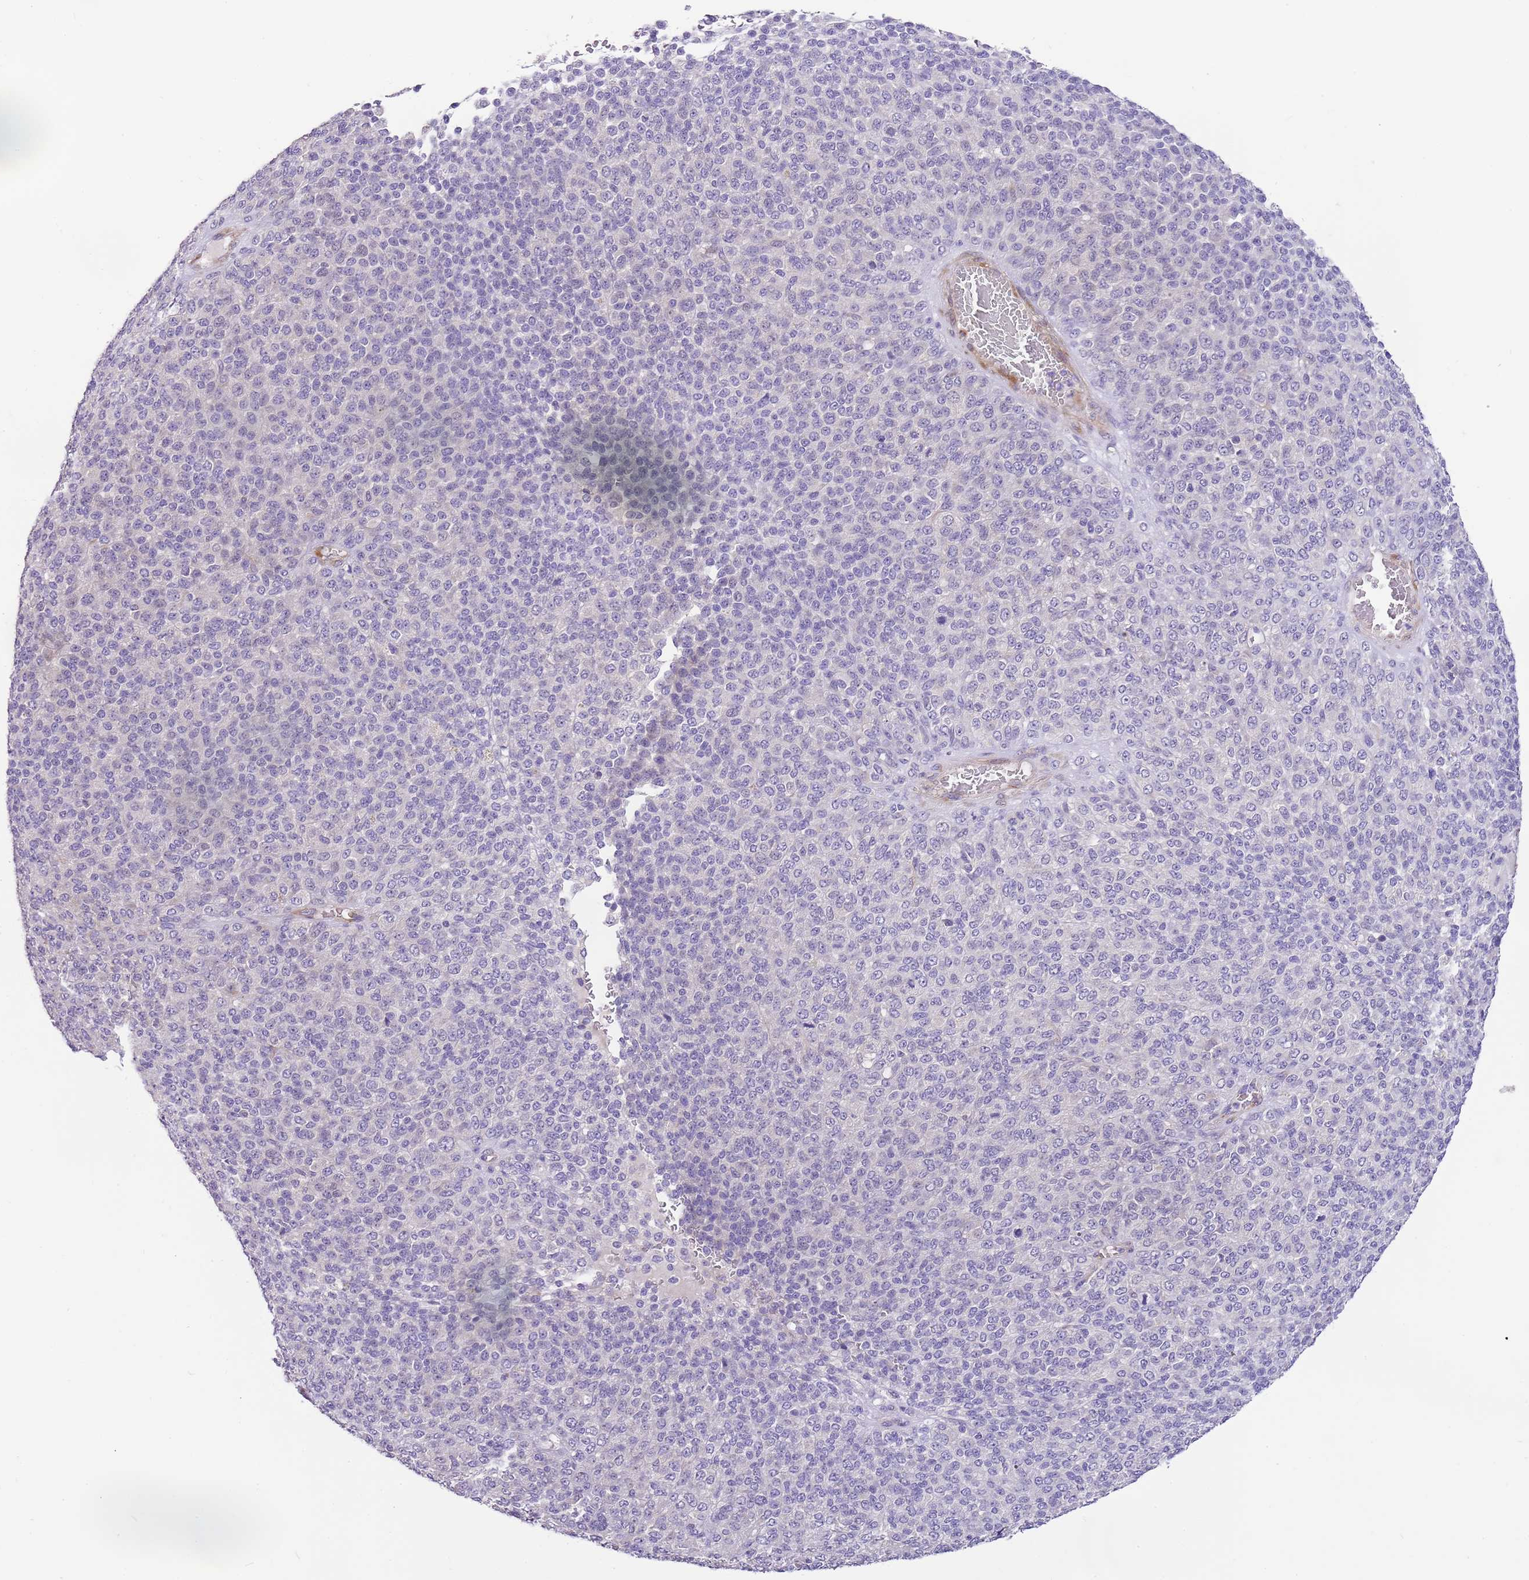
{"staining": {"intensity": "negative", "quantity": "none", "location": "none"}, "tissue": "melanoma", "cell_type": "Tumor cells", "image_type": "cancer", "snomed": [{"axis": "morphology", "description": "Malignant melanoma, Metastatic site"}, {"axis": "topography", "description": "Brain"}], "caption": "DAB (3,3'-diaminobenzidine) immunohistochemical staining of human melanoma reveals no significant expression in tumor cells.", "gene": "RFK", "patient": {"sex": "female", "age": 56}}